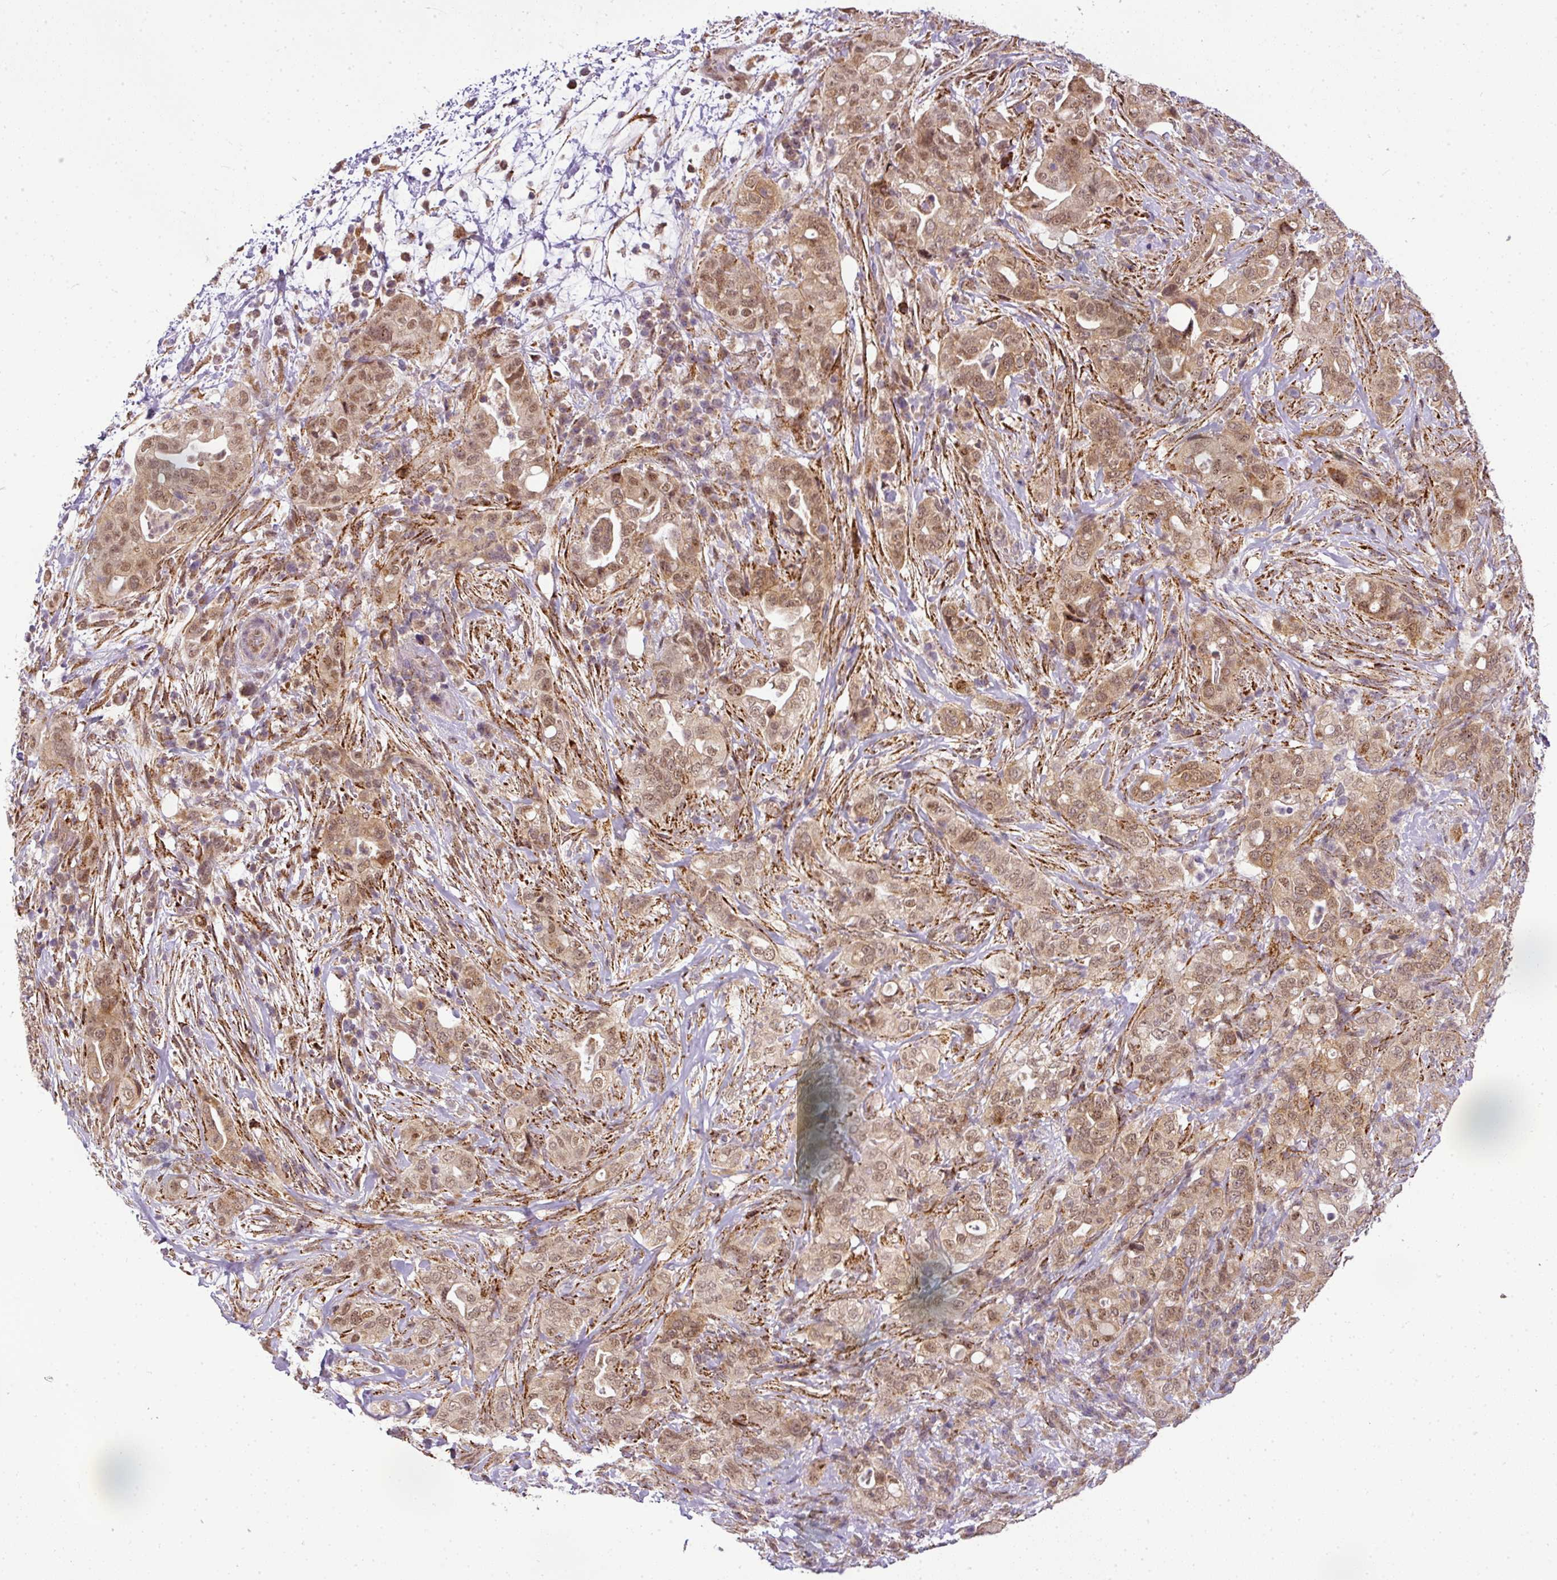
{"staining": {"intensity": "moderate", "quantity": ">75%", "location": "cytoplasmic/membranous,nuclear"}, "tissue": "pancreatic cancer", "cell_type": "Tumor cells", "image_type": "cancer", "snomed": [{"axis": "morphology", "description": "Normal tissue, NOS"}, {"axis": "morphology", "description": "Adenocarcinoma, NOS"}, {"axis": "topography", "description": "Lymph node"}, {"axis": "topography", "description": "Pancreas"}], "caption": "IHC (DAB) staining of human pancreatic cancer (adenocarcinoma) displays moderate cytoplasmic/membranous and nuclear protein positivity in approximately >75% of tumor cells.", "gene": "C1orf226", "patient": {"sex": "female", "age": 67}}